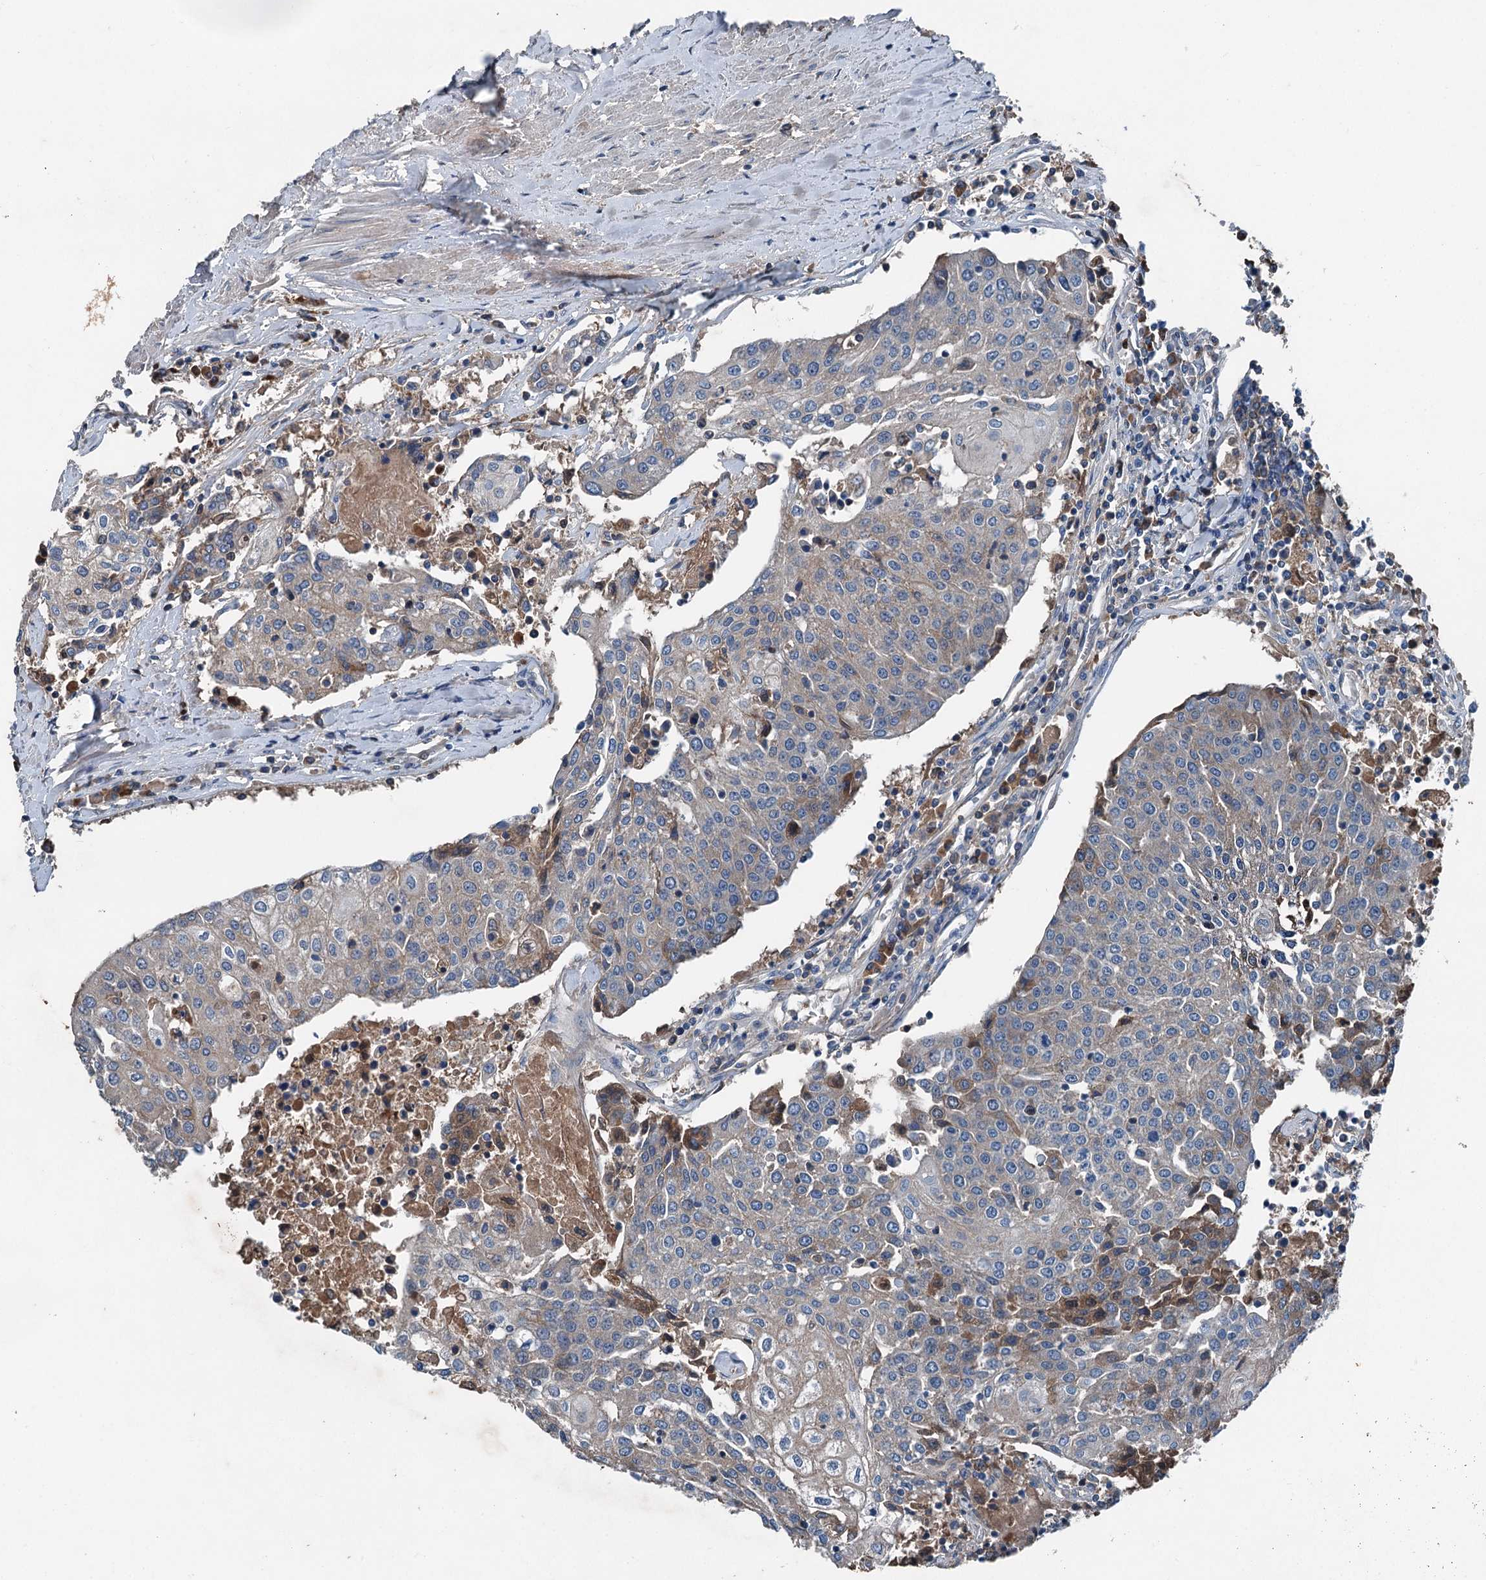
{"staining": {"intensity": "negative", "quantity": "none", "location": "none"}, "tissue": "urothelial cancer", "cell_type": "Tumor cells", "image_type": "cancer", "snomed": [{"axis": "morphology", "description": "Urothelial carcinoma, High grade"}, {"axis": "topography", "description": "Urinary bladder"}], "caption": "A histopathology image of human high-grade urothelial carcinoma is negative for staining in tumor cells.", "gene": "PDSS1", "patient": {"sex": "female", "age": 85}}